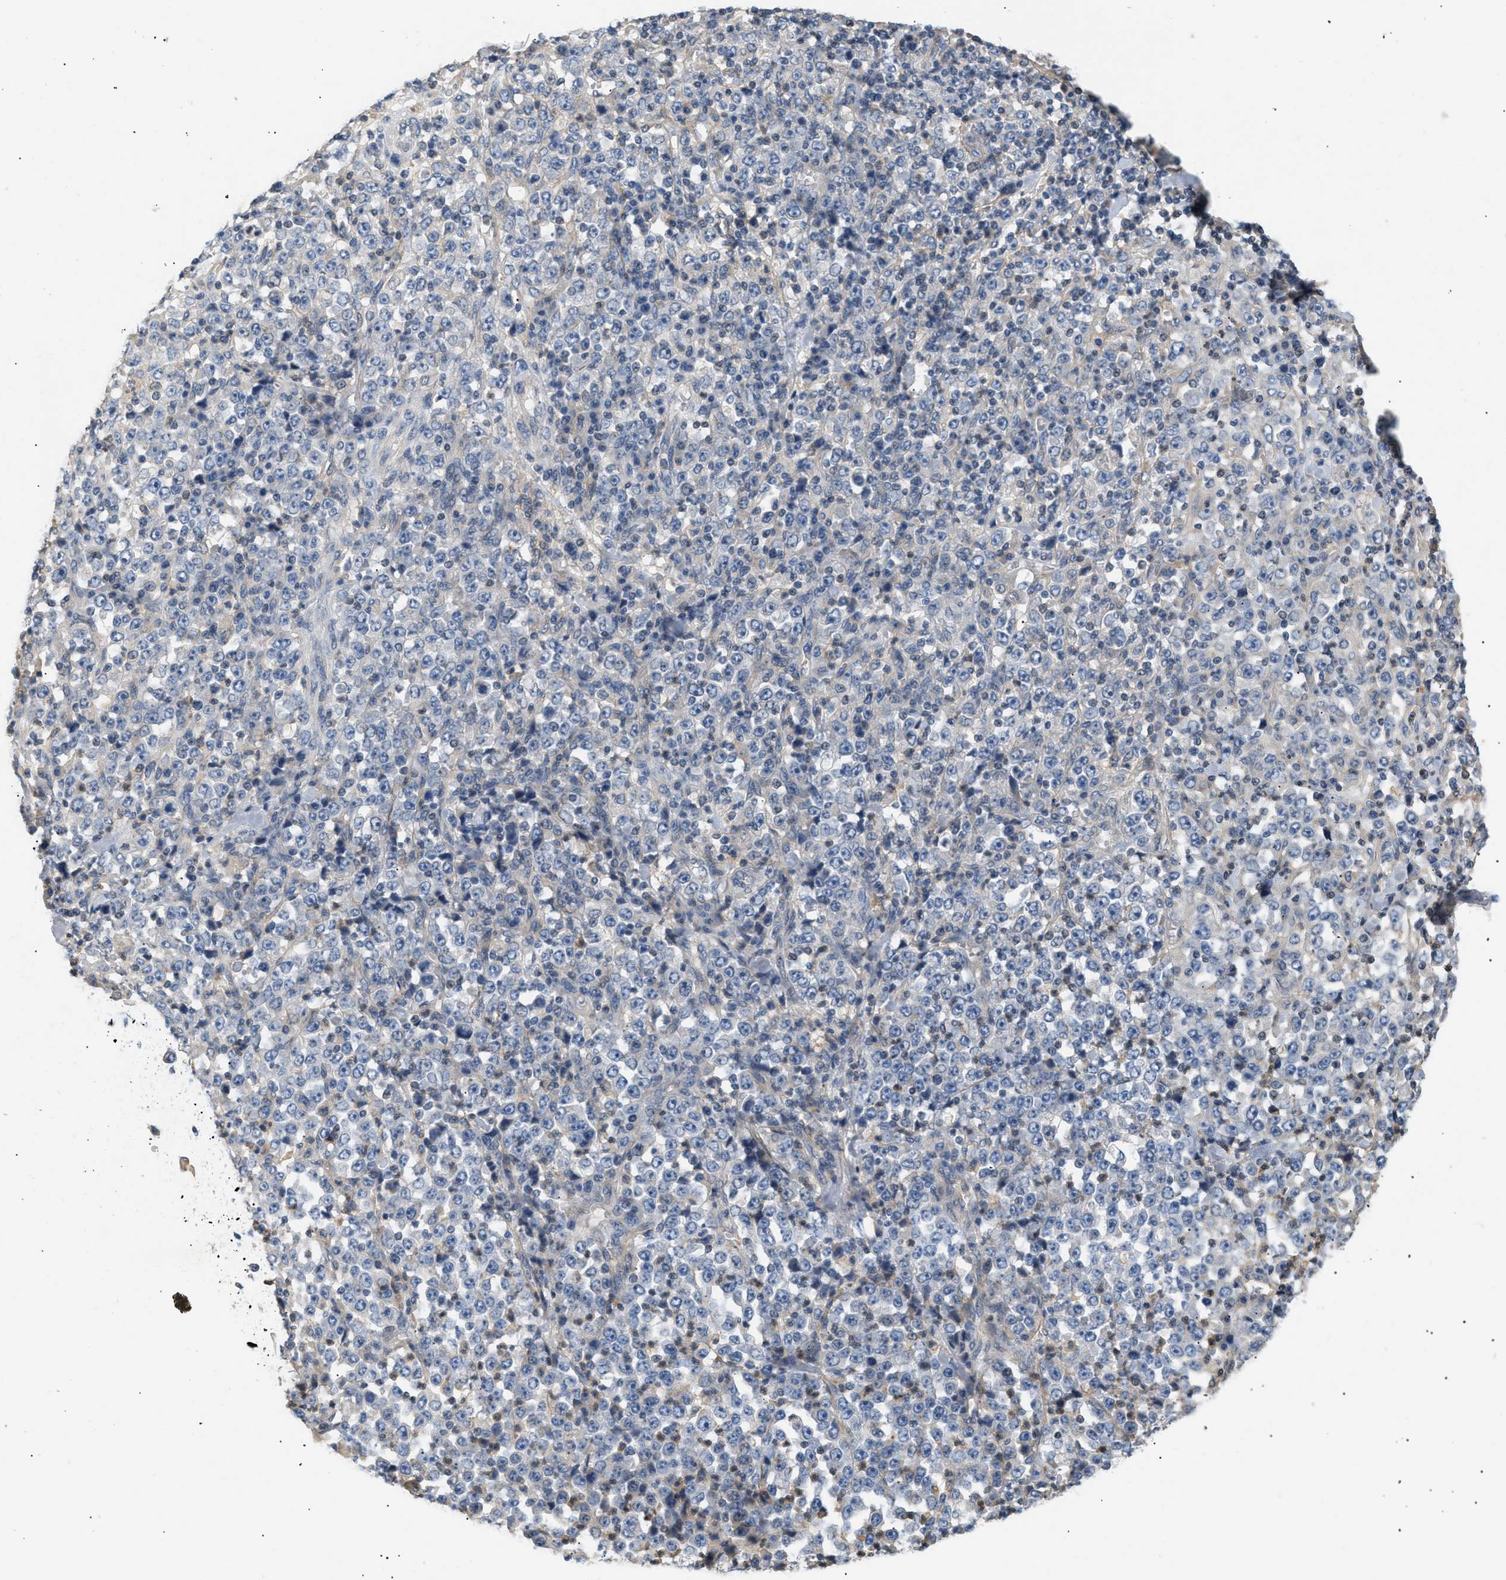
{"staining": {"intensity": "negative", "quantity": "none", "location": "none"}, "tissue": "stomach cancer", "cell_type": "Tumor cells", "image_type": "cancer", "snomed": [{"axis": "morphology", "description": "Normal tissue, NOS"}, {"axis": "morphology", "description": "Adenocarcinoma, NOS"}, {"axis": "topography", "description": "Stomach, upper"}, {"axis": "topography", "description": "Stomach"}], "caption": "Stomach cancer was stained to show a protein in brown. There is no significant expression in tumor cells.", "gene": "FARS2", "patient": {"sex": "male", "age": 59}}